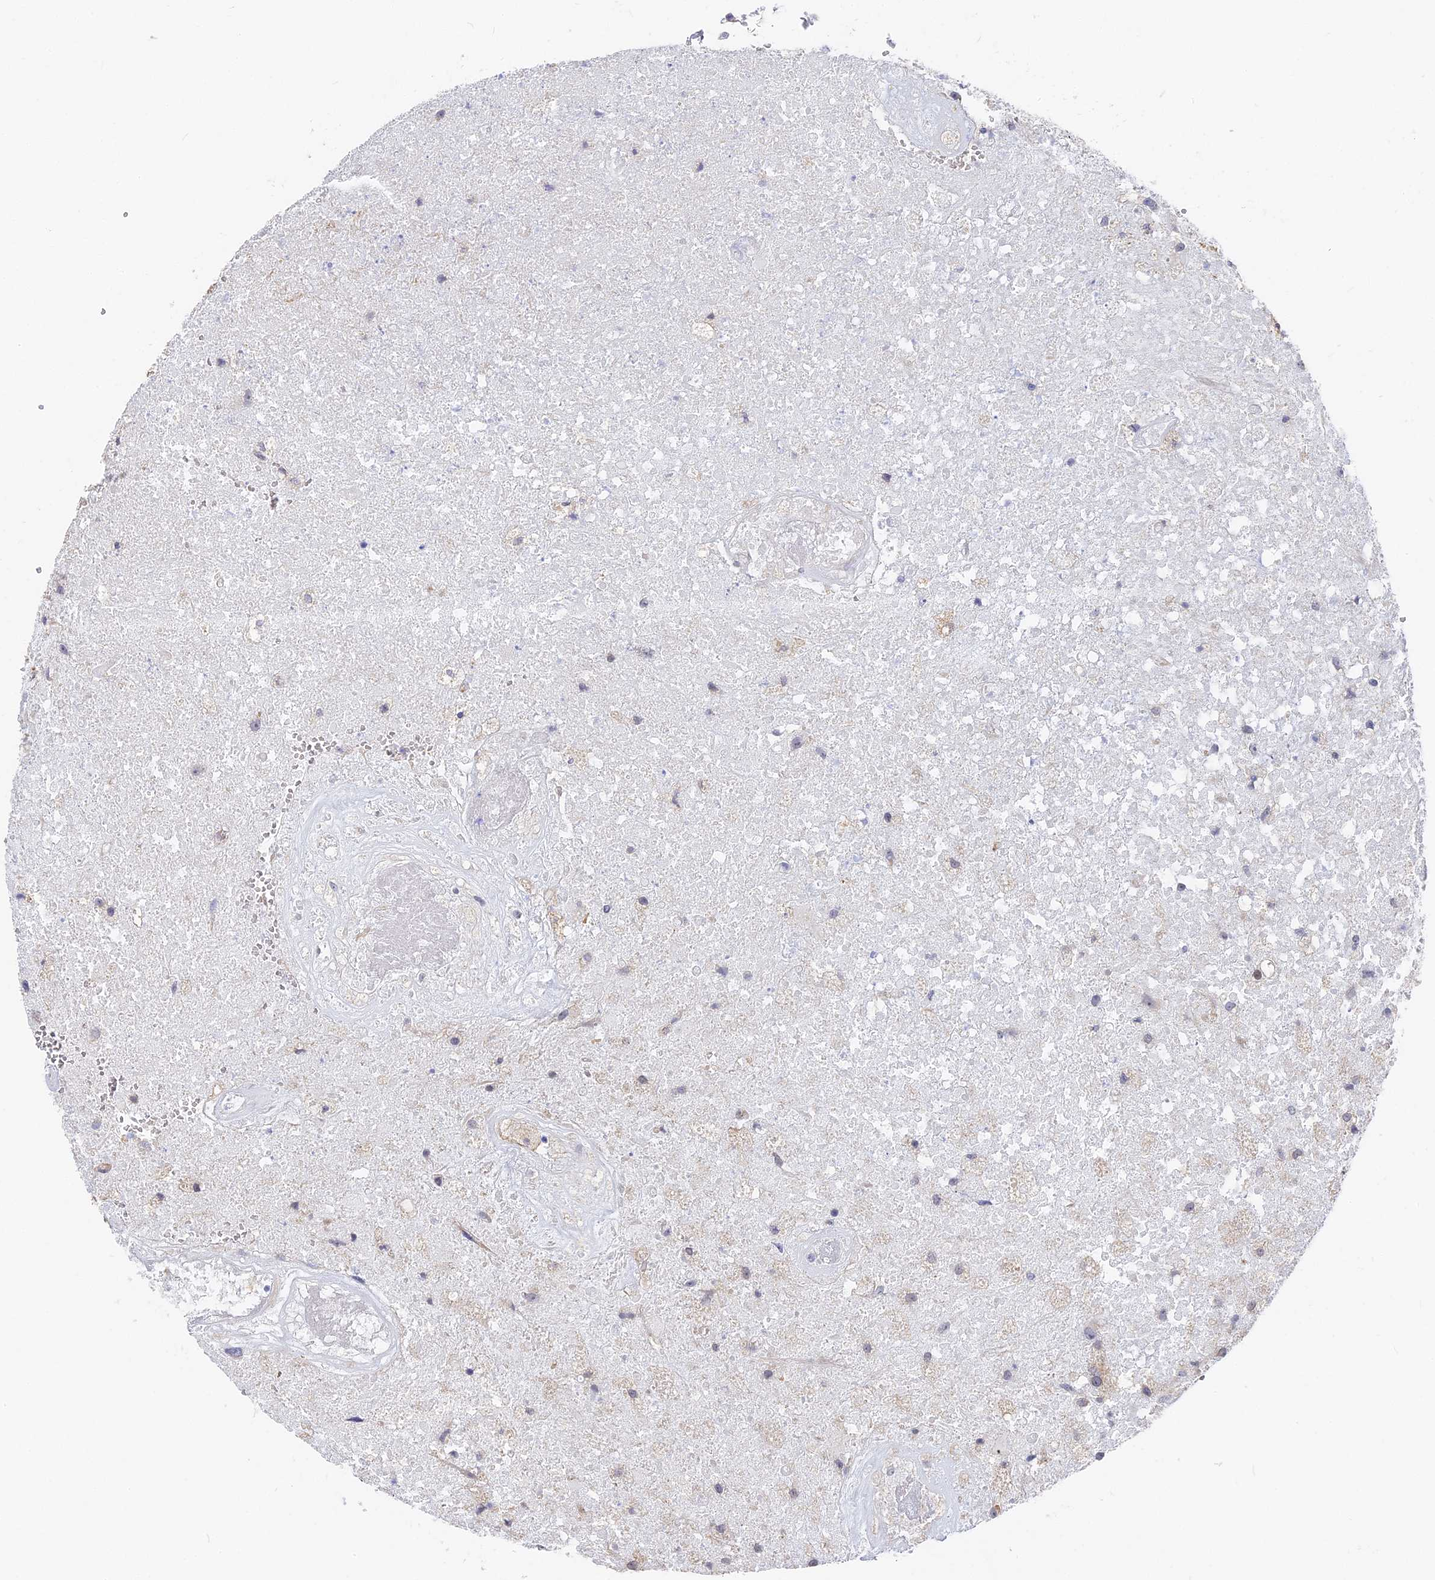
{"staining": {"intensity": "negative", "quantity": "none", "location": "none"}, "tissue": "glioma", "cell_type": "Tumor cells", "image_type": "cancer", "snomed": [{"axis": "morphology", "description": "Glioma, malignant, High grade"}, {"axis": "topography", "description": "Brain"}], "caption": "Tumor cells show no significant staining in glioma.", "gene": "CCDC113", "patient": {"sex": "male", "age": 56}}